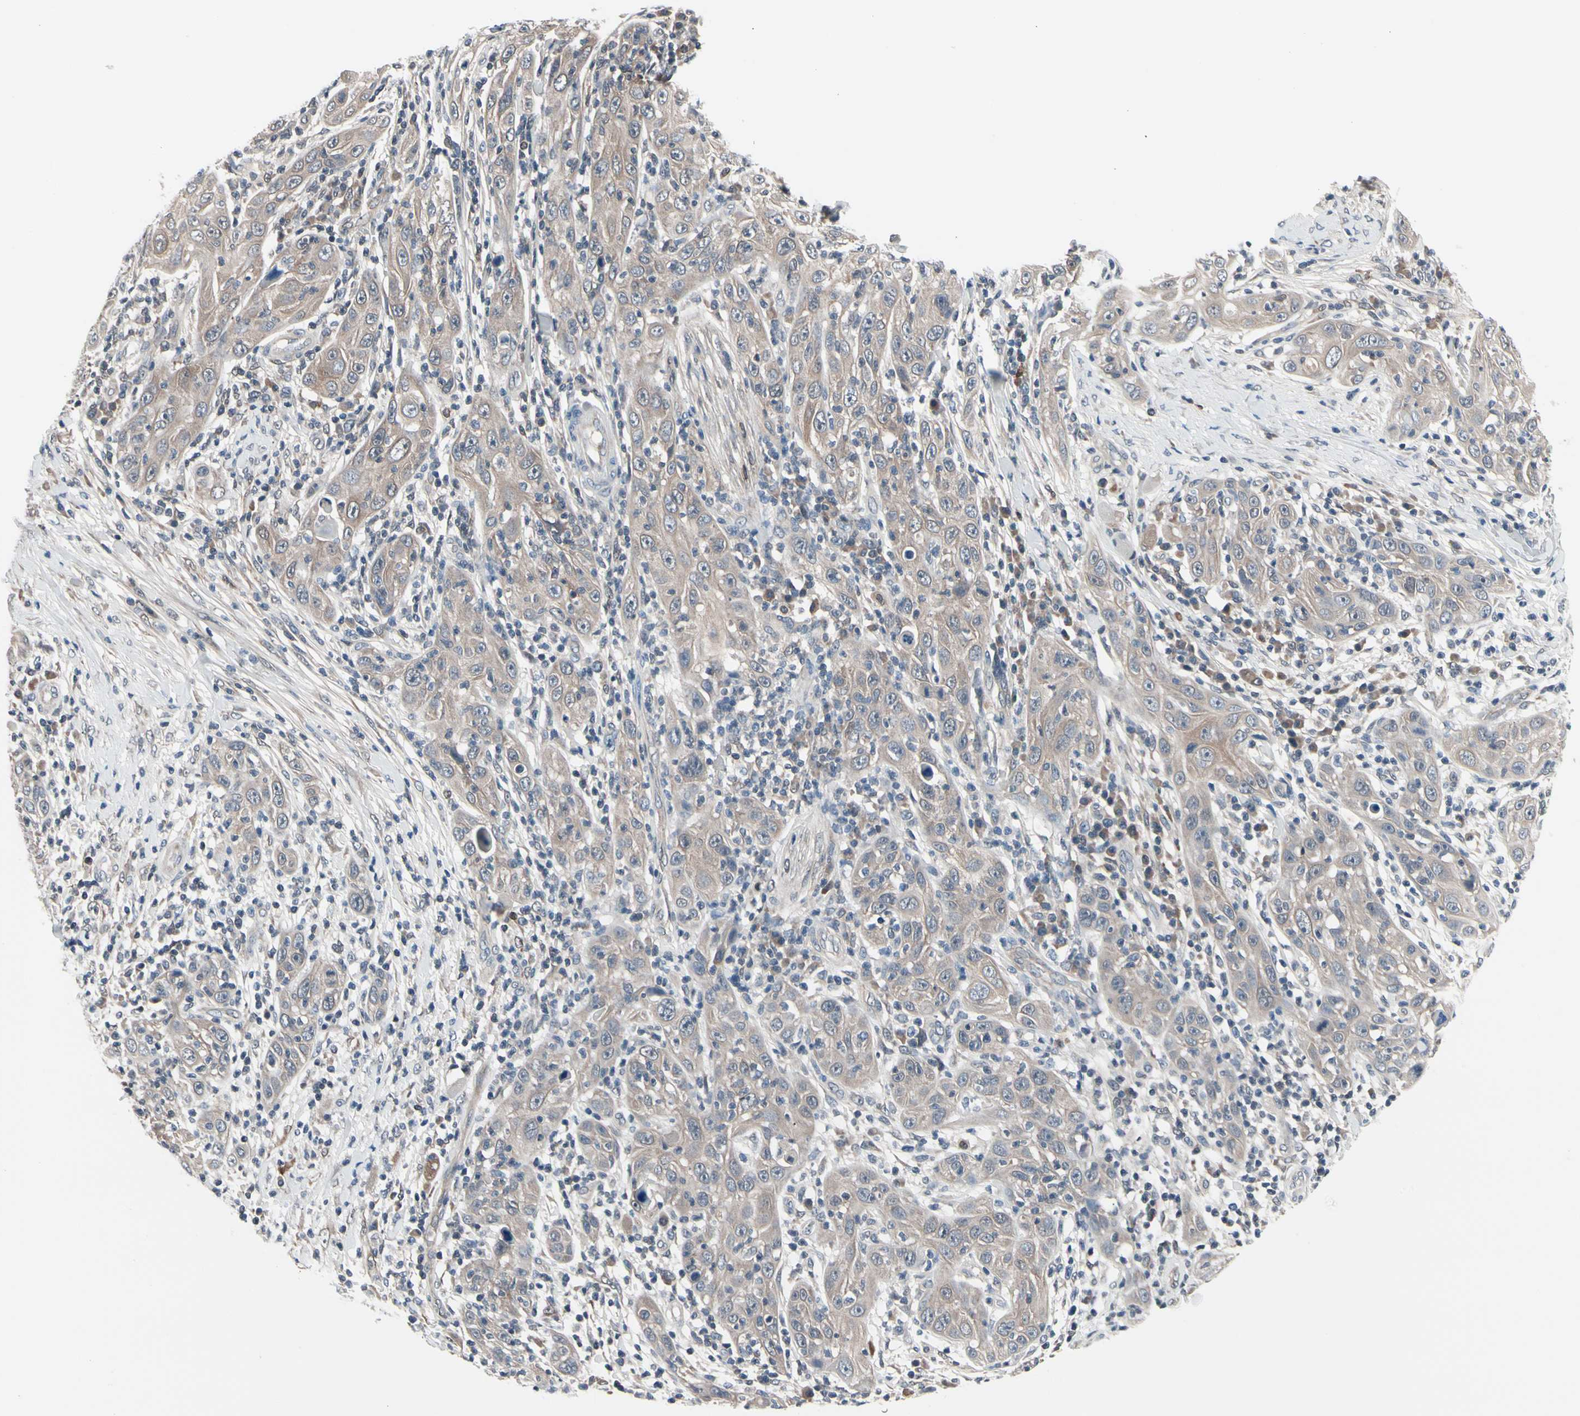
{"staining": {"intensity": "moderate", "quantity": "25%-75%", "location": "cytoplasmic/membranous"}, "tissue": "skin cancer", "cell_type": "Tumor cells", "image_type": "cancer", "snomed": [{"axis": "morphology", "description": "Squamous cell carcinoma, NOS"}, {"axis": "topography", "description": "Skin"}], "caption": "Skin cancer stained with DAB (3,3'-diaminobenzidine) immunohistochemistry (IHC) shows medium levels of moderate cytoplasmic/membranous expression in about 25%-75% of tumor cells.", "gene": "PRDX6", "patient": {"sex": "female", "age": 88}}